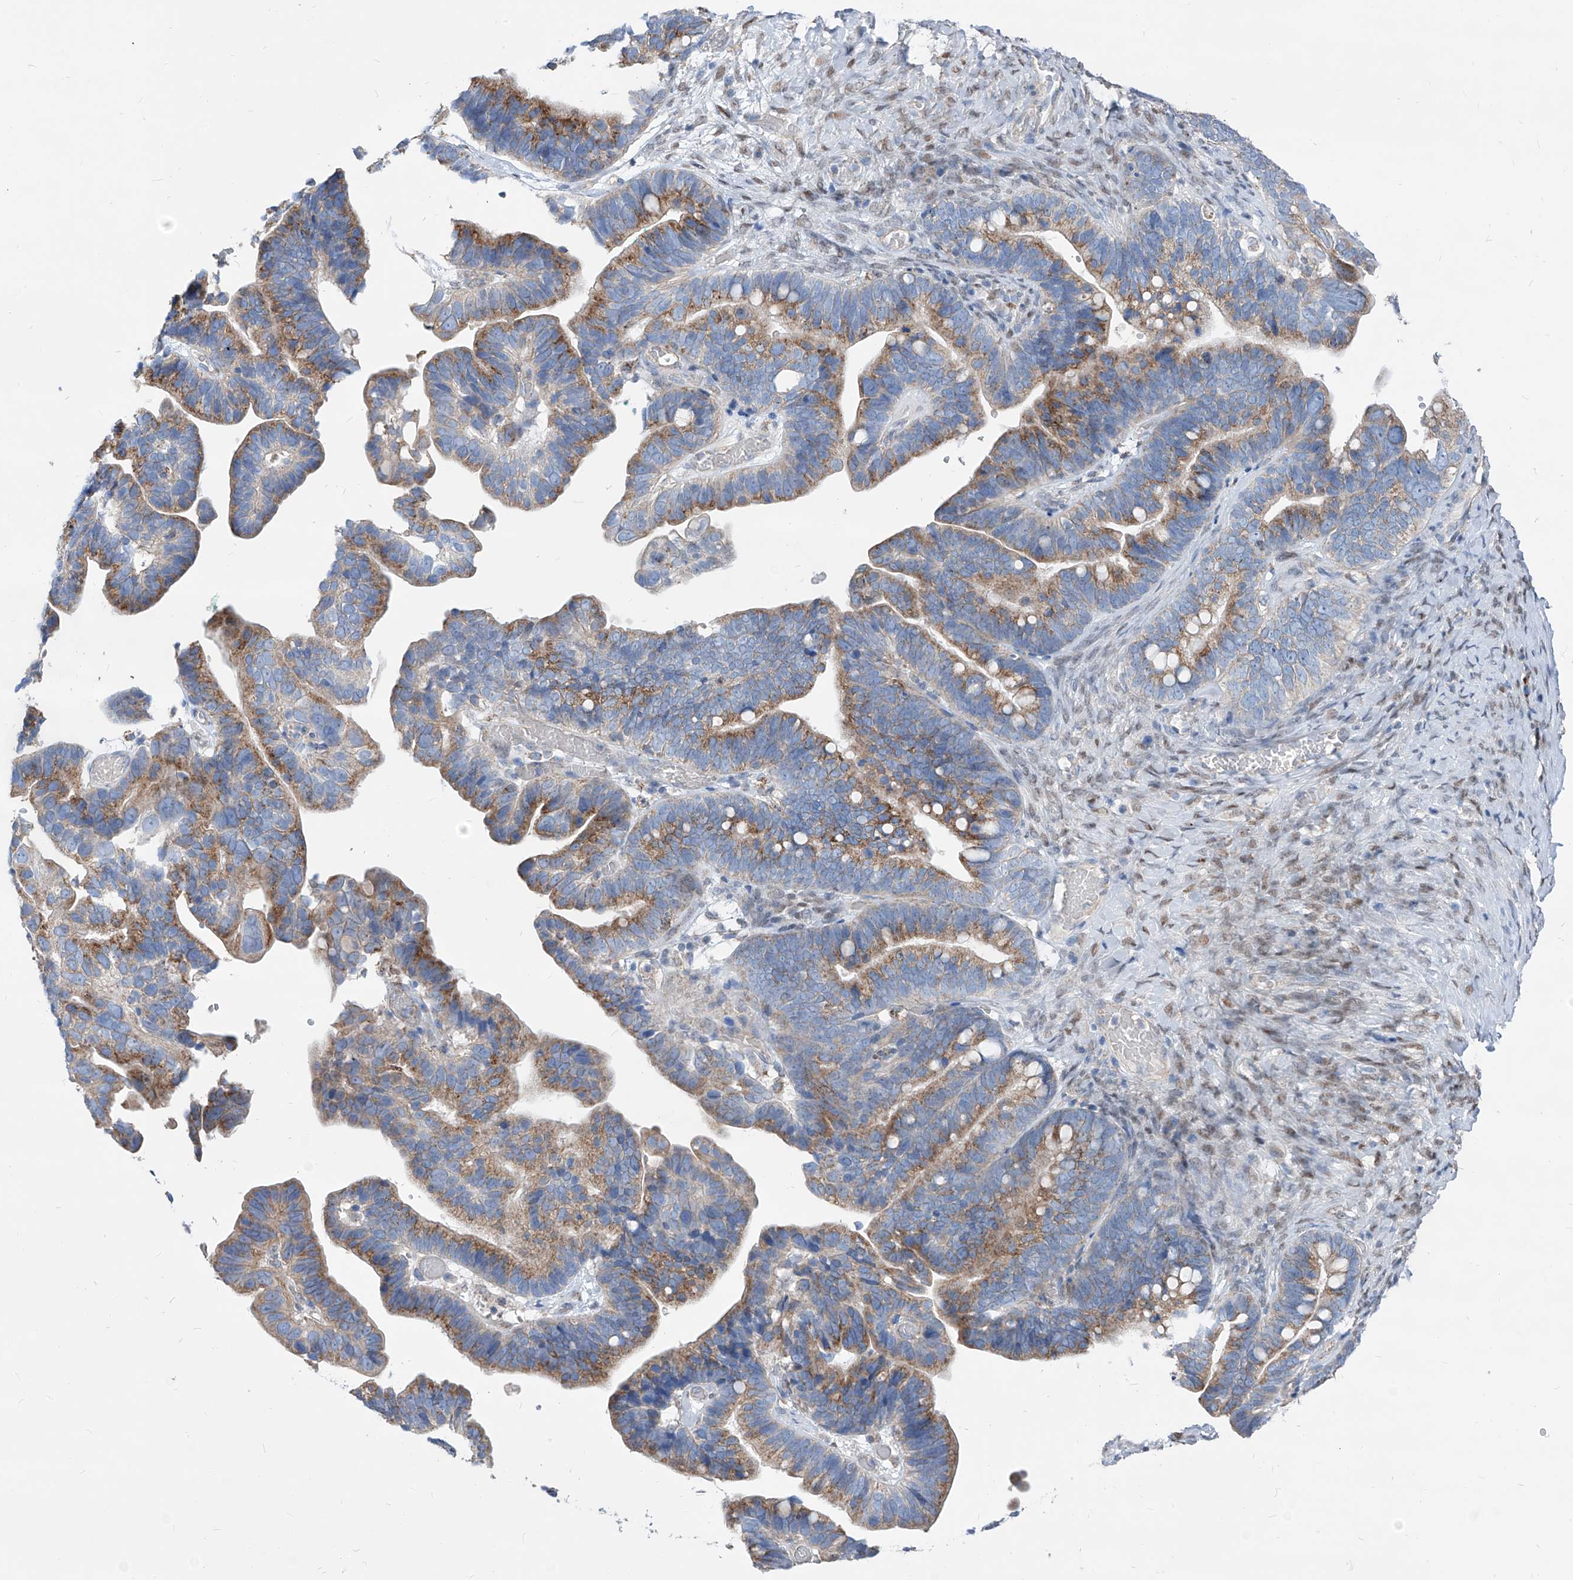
{"staining": {"intensity": "moderate", "quantity": "25%-75%", "location": "cytoplasmic/membranous"}, "tissue": "ovarian cancer", "cell_type": "Tumor cells", "image_type": "cancer", "snomed": [{"axis": "morphology", "description": "Cystadenocarcinoma, serous, NOS"}, {"axis": "topography", "description": "Ovary"}], "caption": "The photomicrograph reveals staining of ovarian serous cystadenocarcinoma, revealing moderate cytoplasmic/membranous protein staining (brown color) within tumor cells. The protein is stained brown, and the nuclei are stained in blue (DAB (3,3'-diaminobenzidine) IHC with brightfield microscopy, high magnification).", "gene": "AGPS", "patient": {"sex": "female", "age": 56}}